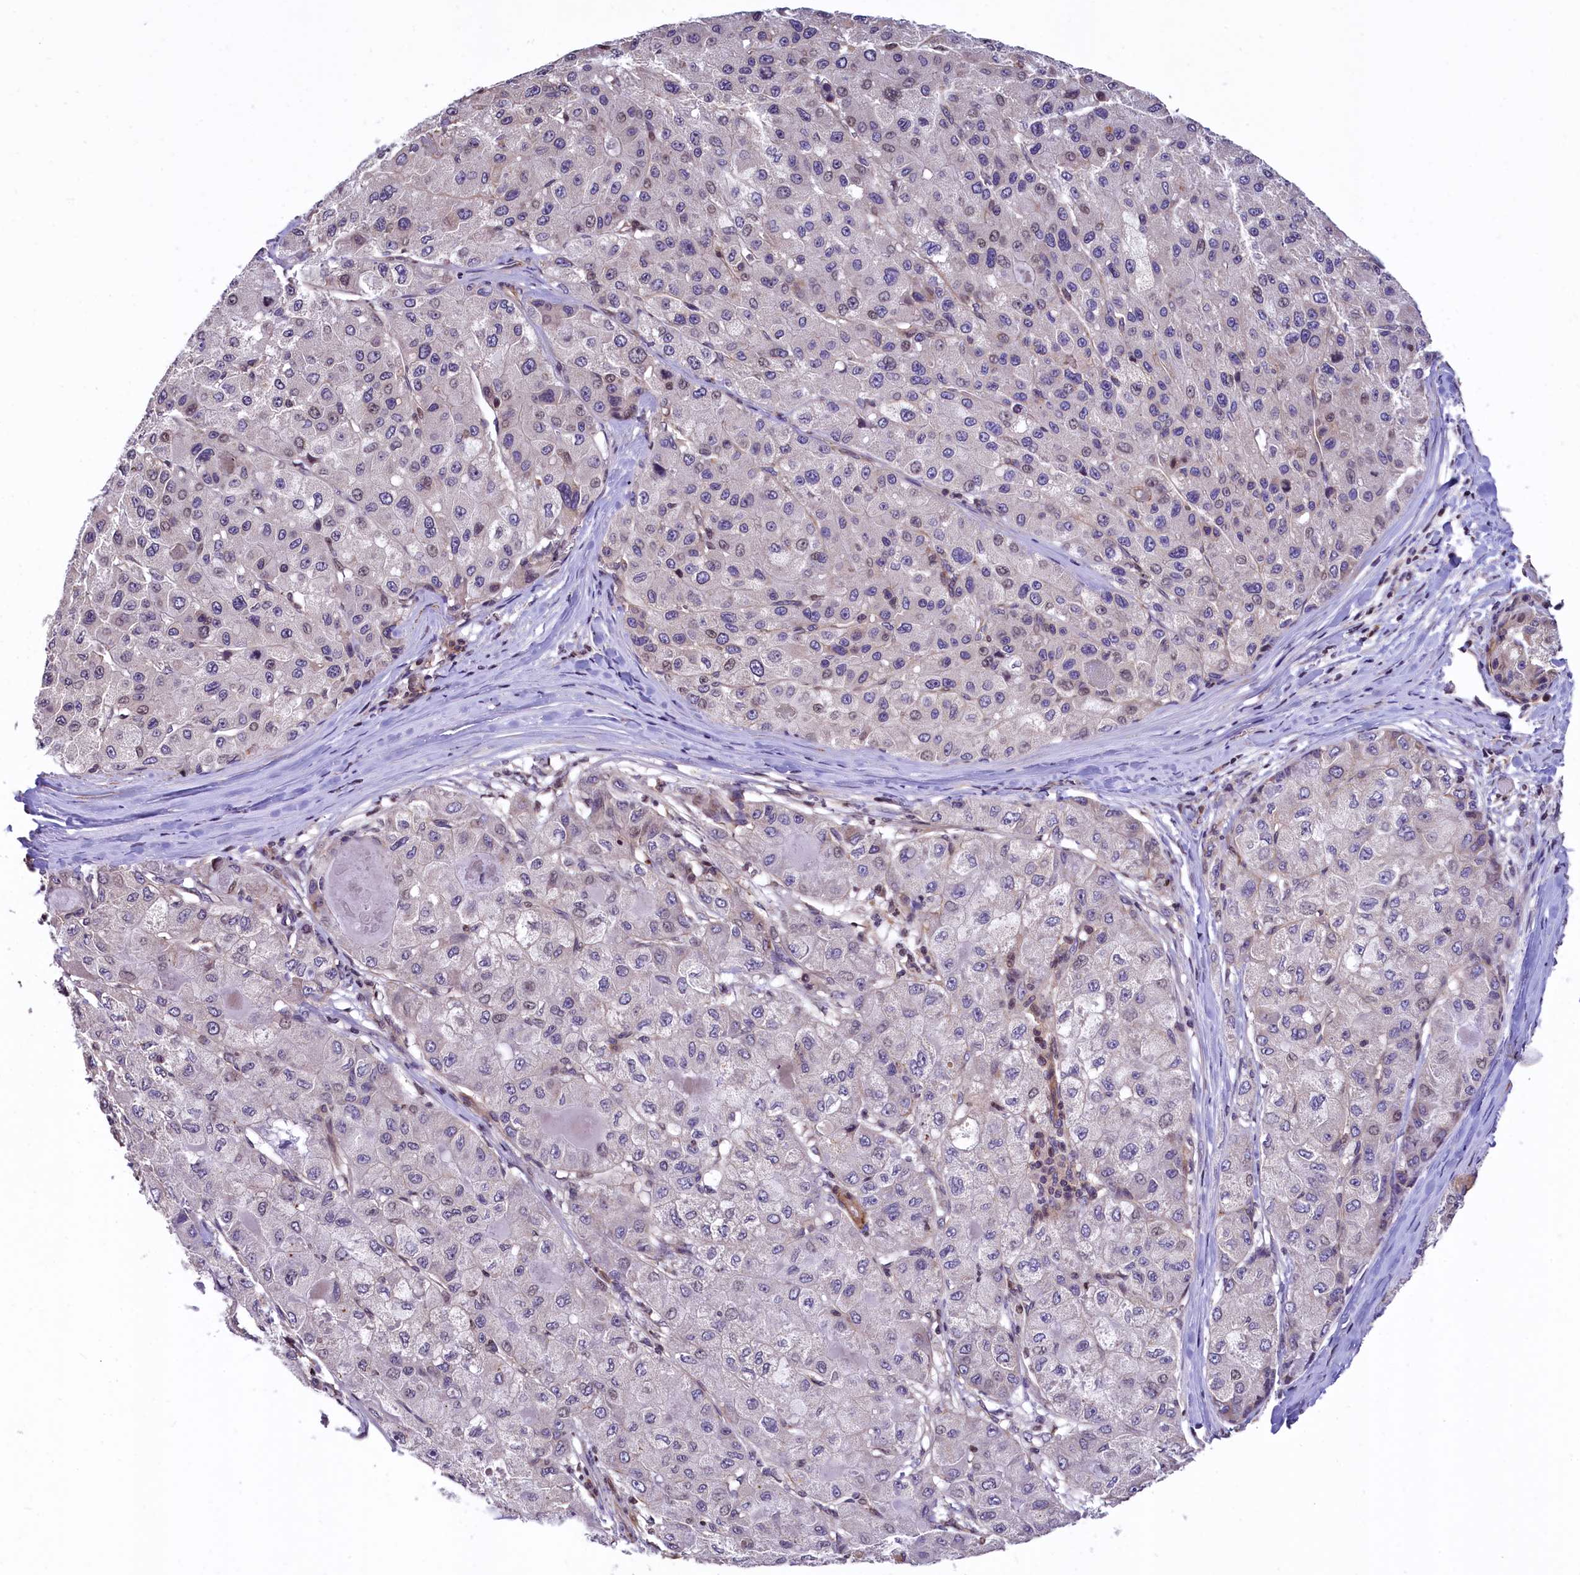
{"staining": {"intensity": "weak", "quantity": "<25%", "location": "nuclear"}, "tissue": "liver cancer", "cell_type": "Tumor cells", "image_type": "cancer", "snomed": [{"axis": "morphology", "description": "Carcinoma, Hepatocellular, NOS"}, {"axis": "topography", "description": "Liver"}], "caption": "Immunohistochemistry (IHC) micrograph of hepatocellular carcinoma (liver) stained for a protein (brown), which demonstrates no positivity in tumor cells.", "gene": "ZNF2", "patient": {"sex": "male", "age": 80}}